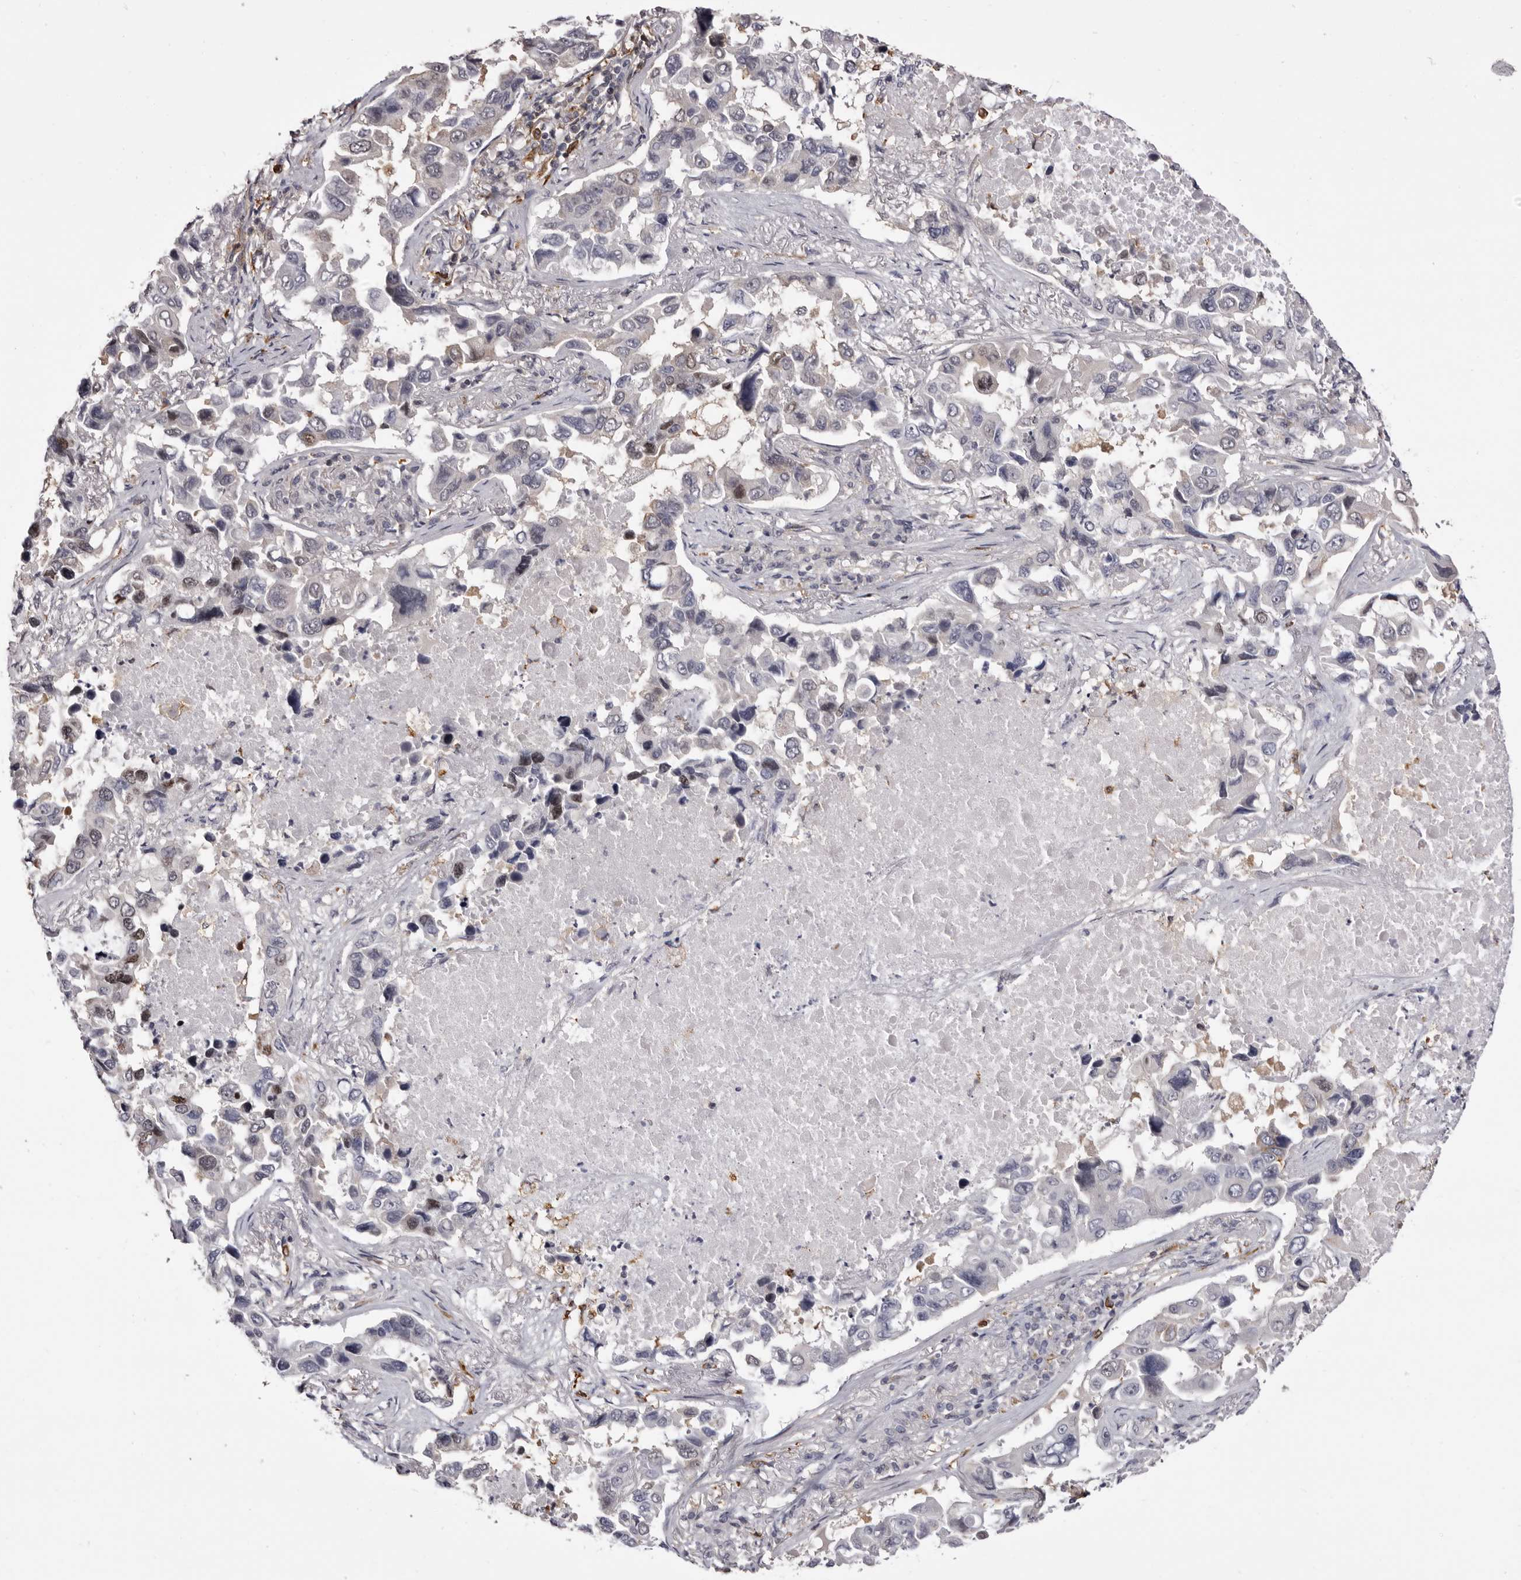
{"staining": {"intensity": "negative", "quantity": "none", "location": "none"}, "tissue": "lung cancer", "cell_type": "Tumor cells", "image_type": "cancer", "snomed": [{"axis": "morphology", "description": "Adenocarcinoma, NOS"}, {"axis": "topography", "description": "Lung"}], "caption": "Immunohistochemistry photomicrograph of human lung cancer stained for a protein (brown), which demonstrates no expression in tumor cells.", "gene": "TNNI1", "patient": {"sex": "male", "age": 64}}